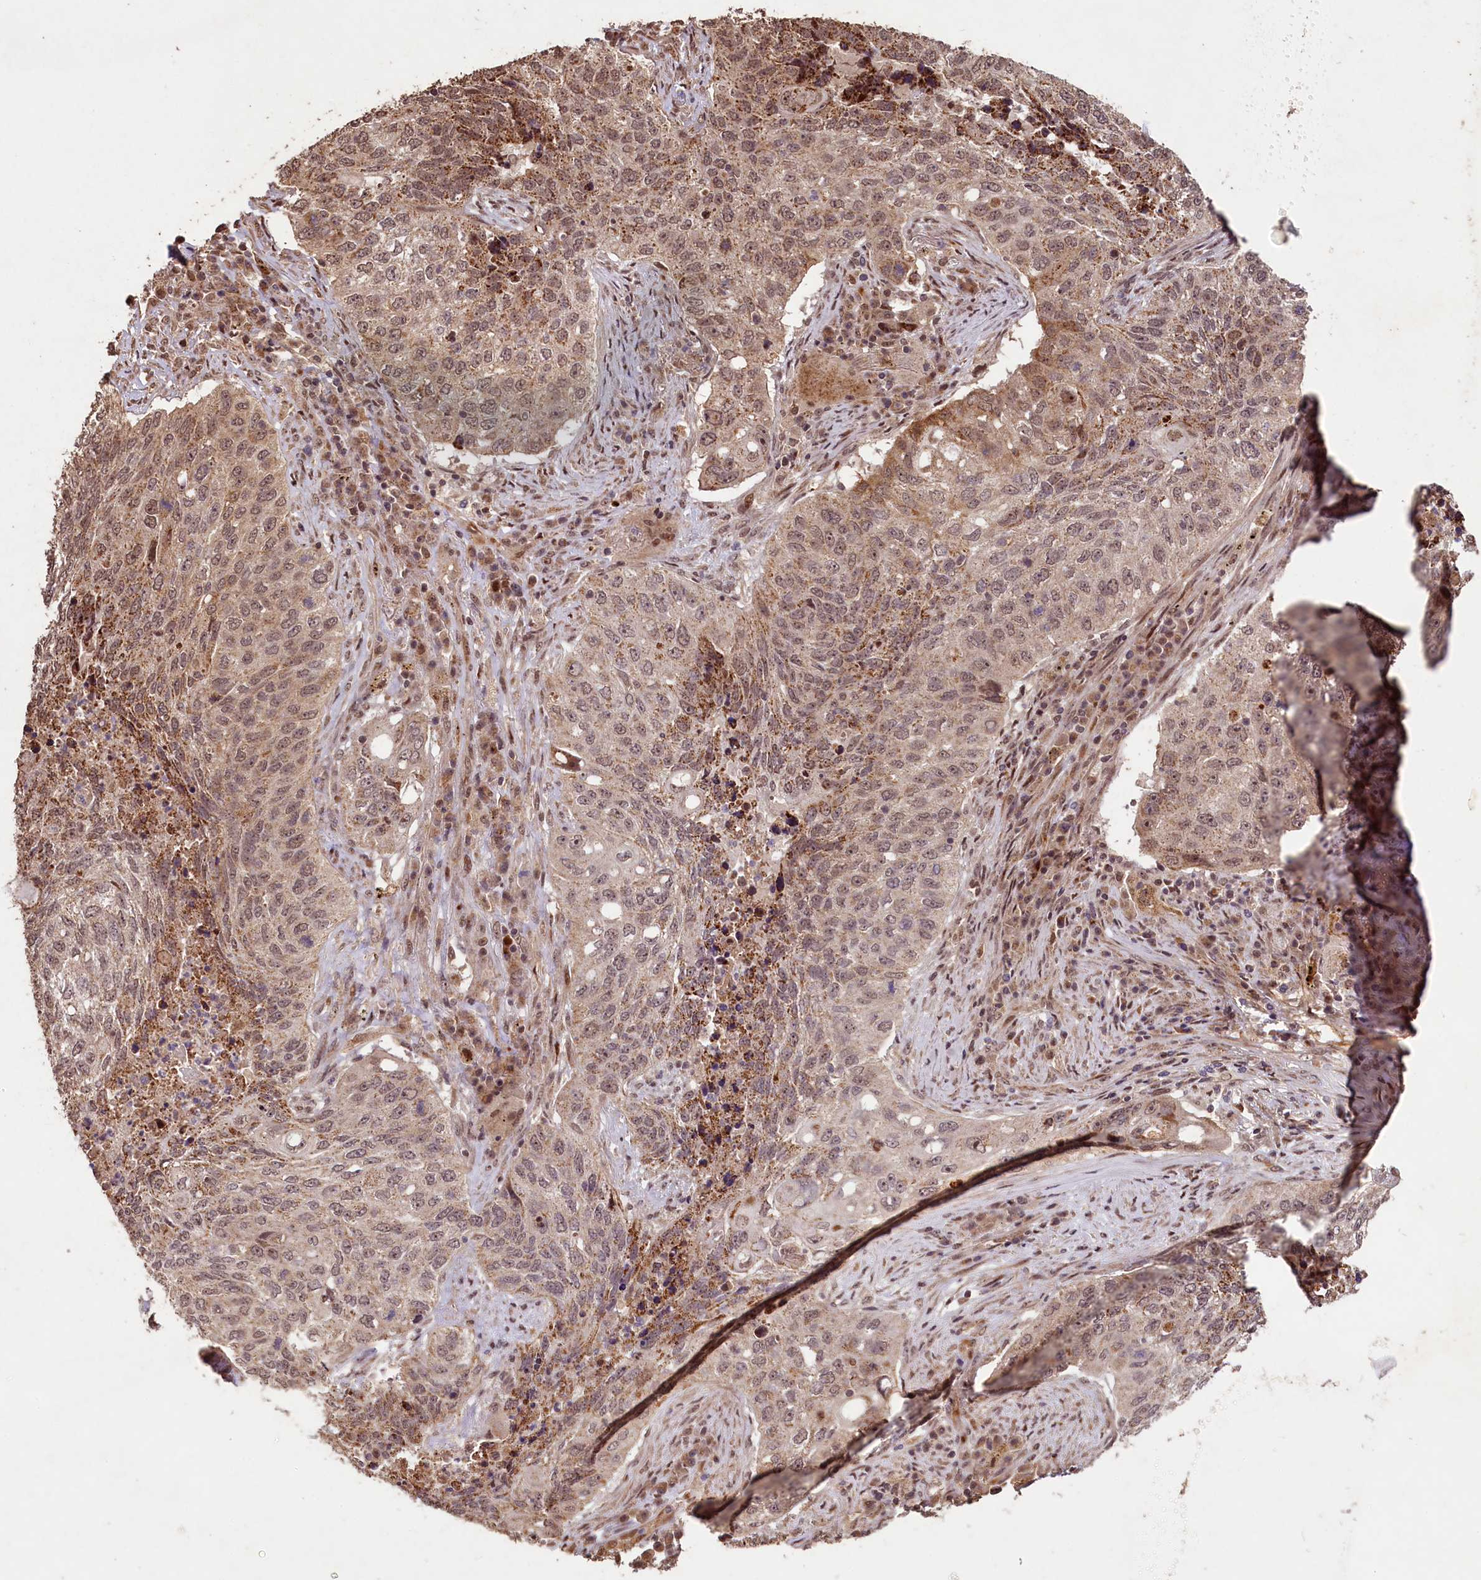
{"staining": {"intensity": "moderate", "quantity": ">75%", "location": "cytoplasmic/membranous,nuclear"}, "tissue": "lung cancer", "cell_type": "Tumor cells", "image_type": "cancer", "snomed": [{"axis": "morphology", "description": "Squamous cell carcinoma, NOS"}, {"axis": "topography", "description": "Lung"}], "caption": "Immunohistochemistry (IHC) micrograph of squamous cell carcinoma (lung) stained for a protein (brown), which displays medium levels of moderate cytoplasmic/membranous and nuclear positivity in approximately >75% of tumor cells.", "gene": "SHPRH", "patient": {"sex": "female", "age": 63}}